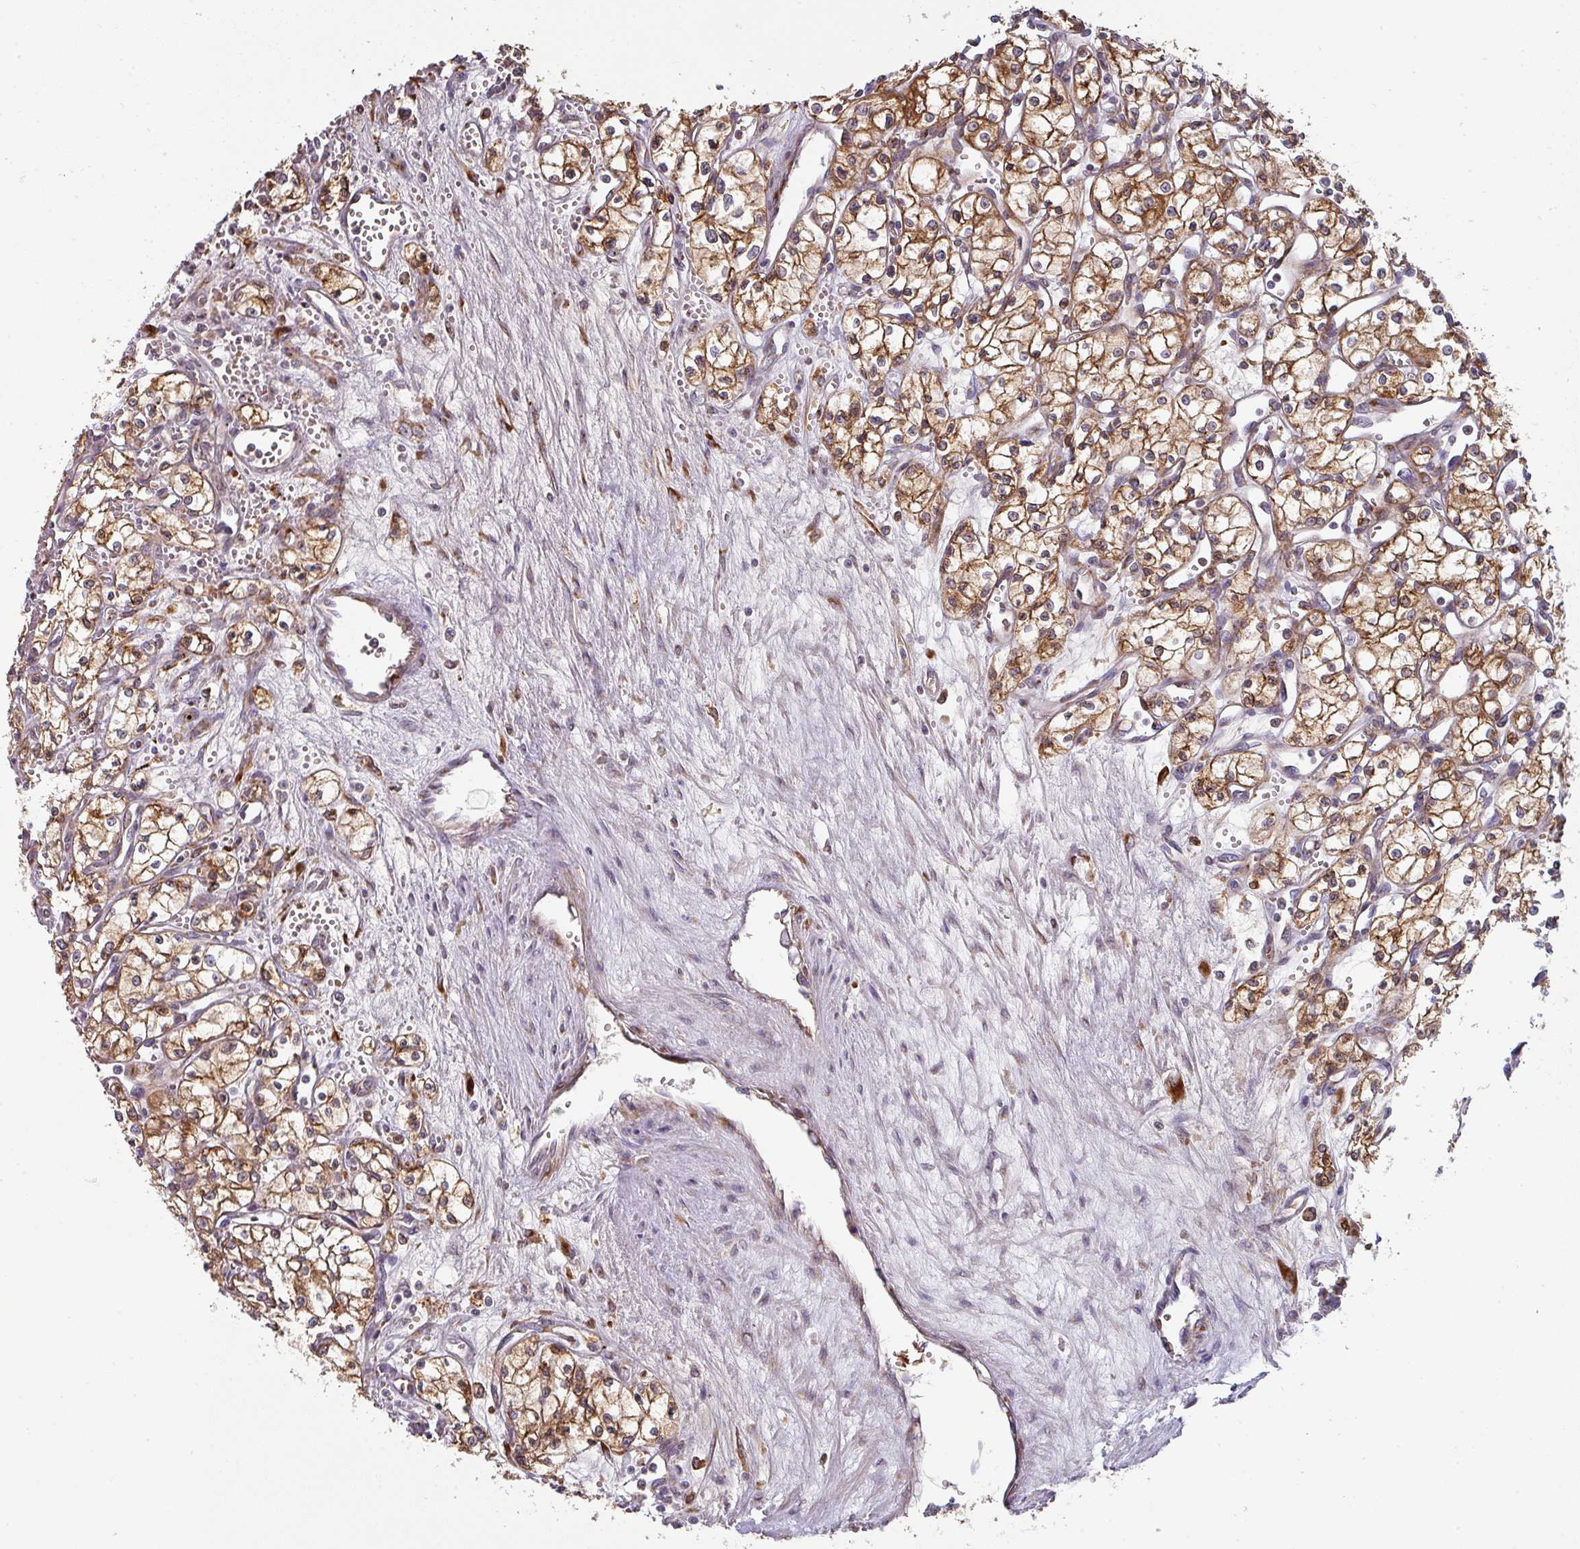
{"staining": {"intensity": "moderate", "quantity": ">75%", "location": "cytoplasmic/membranous"}, "tissue": "renal cancer", "cell_type": "Tumor cells", "image_type": "cancer", "snomed": [{"axis": "morphology", "description": "Adenocarcinoma, NOS"}, {"axis": "topography", "description": "Kidney"}], "caption": "Approximately >75% of tumor cells in human renal adenocarcinoma demonstrate moderate cytoplasmic/membranous protein expression as visualized by brown immunohistochemical staining.", "gene": "ZNF268", "patient": {"sex": "male", "age": 59}}